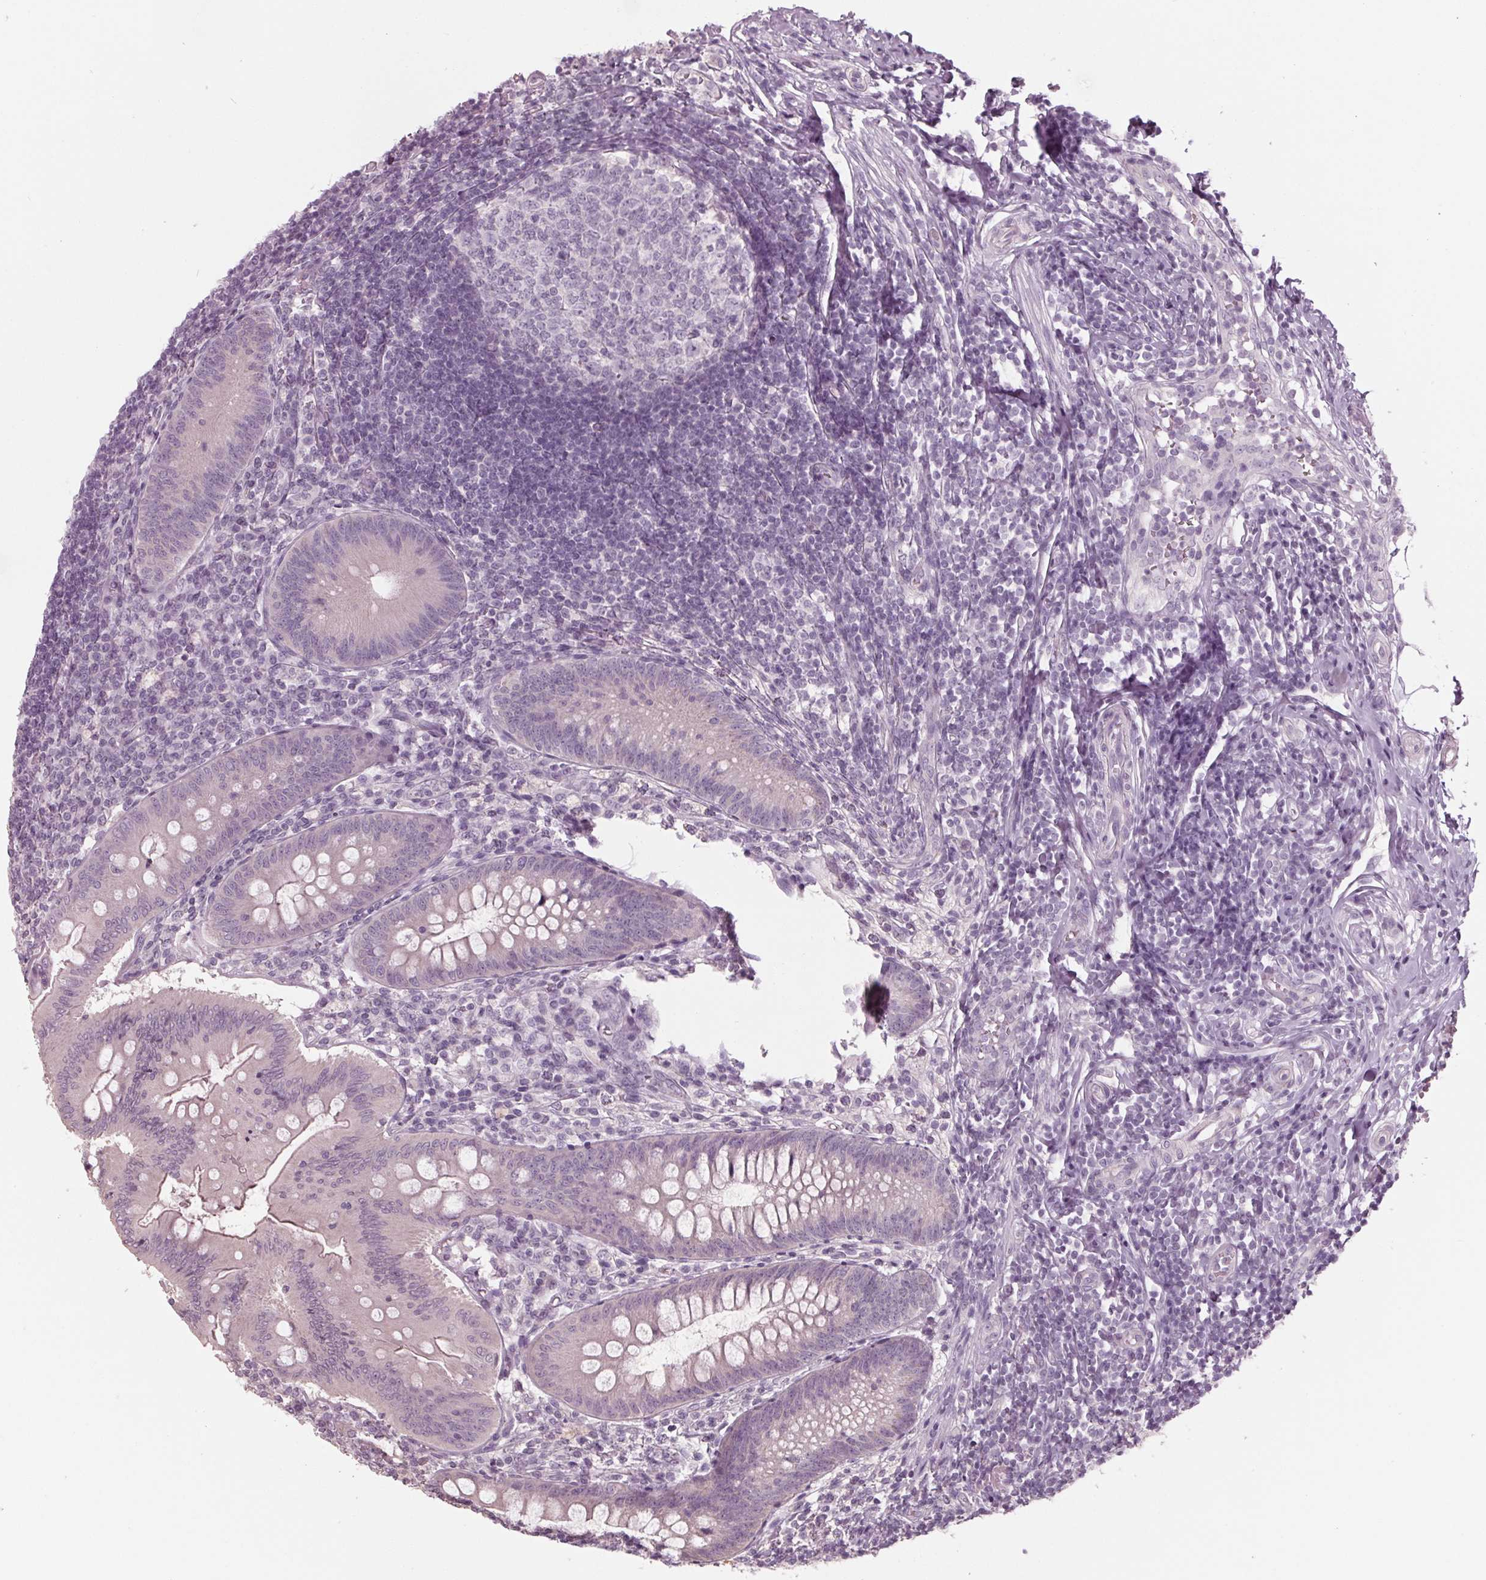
{"staining": {"intensity": "negative", "quantity": "none", "location": "none"}, "tissue": "appendix", "cell_type": "Glandular cells", "image_type": "normal", "snomed": [{"axis": "morphology", "description": "Normal tissue, NOS"}, {"axis": "morphology", "description": "Inflammation, NOS"}, {"axis": "topography", "description": "Appendix"}], "caption": "This histopathology image is of normal appendix stained with IHC to label a protein in brown with the nuclei are counter-stained blue. There is no expression in glandular cells.", "gene": "TNNC2", "patient": {"sex": "male", "age": 16}}